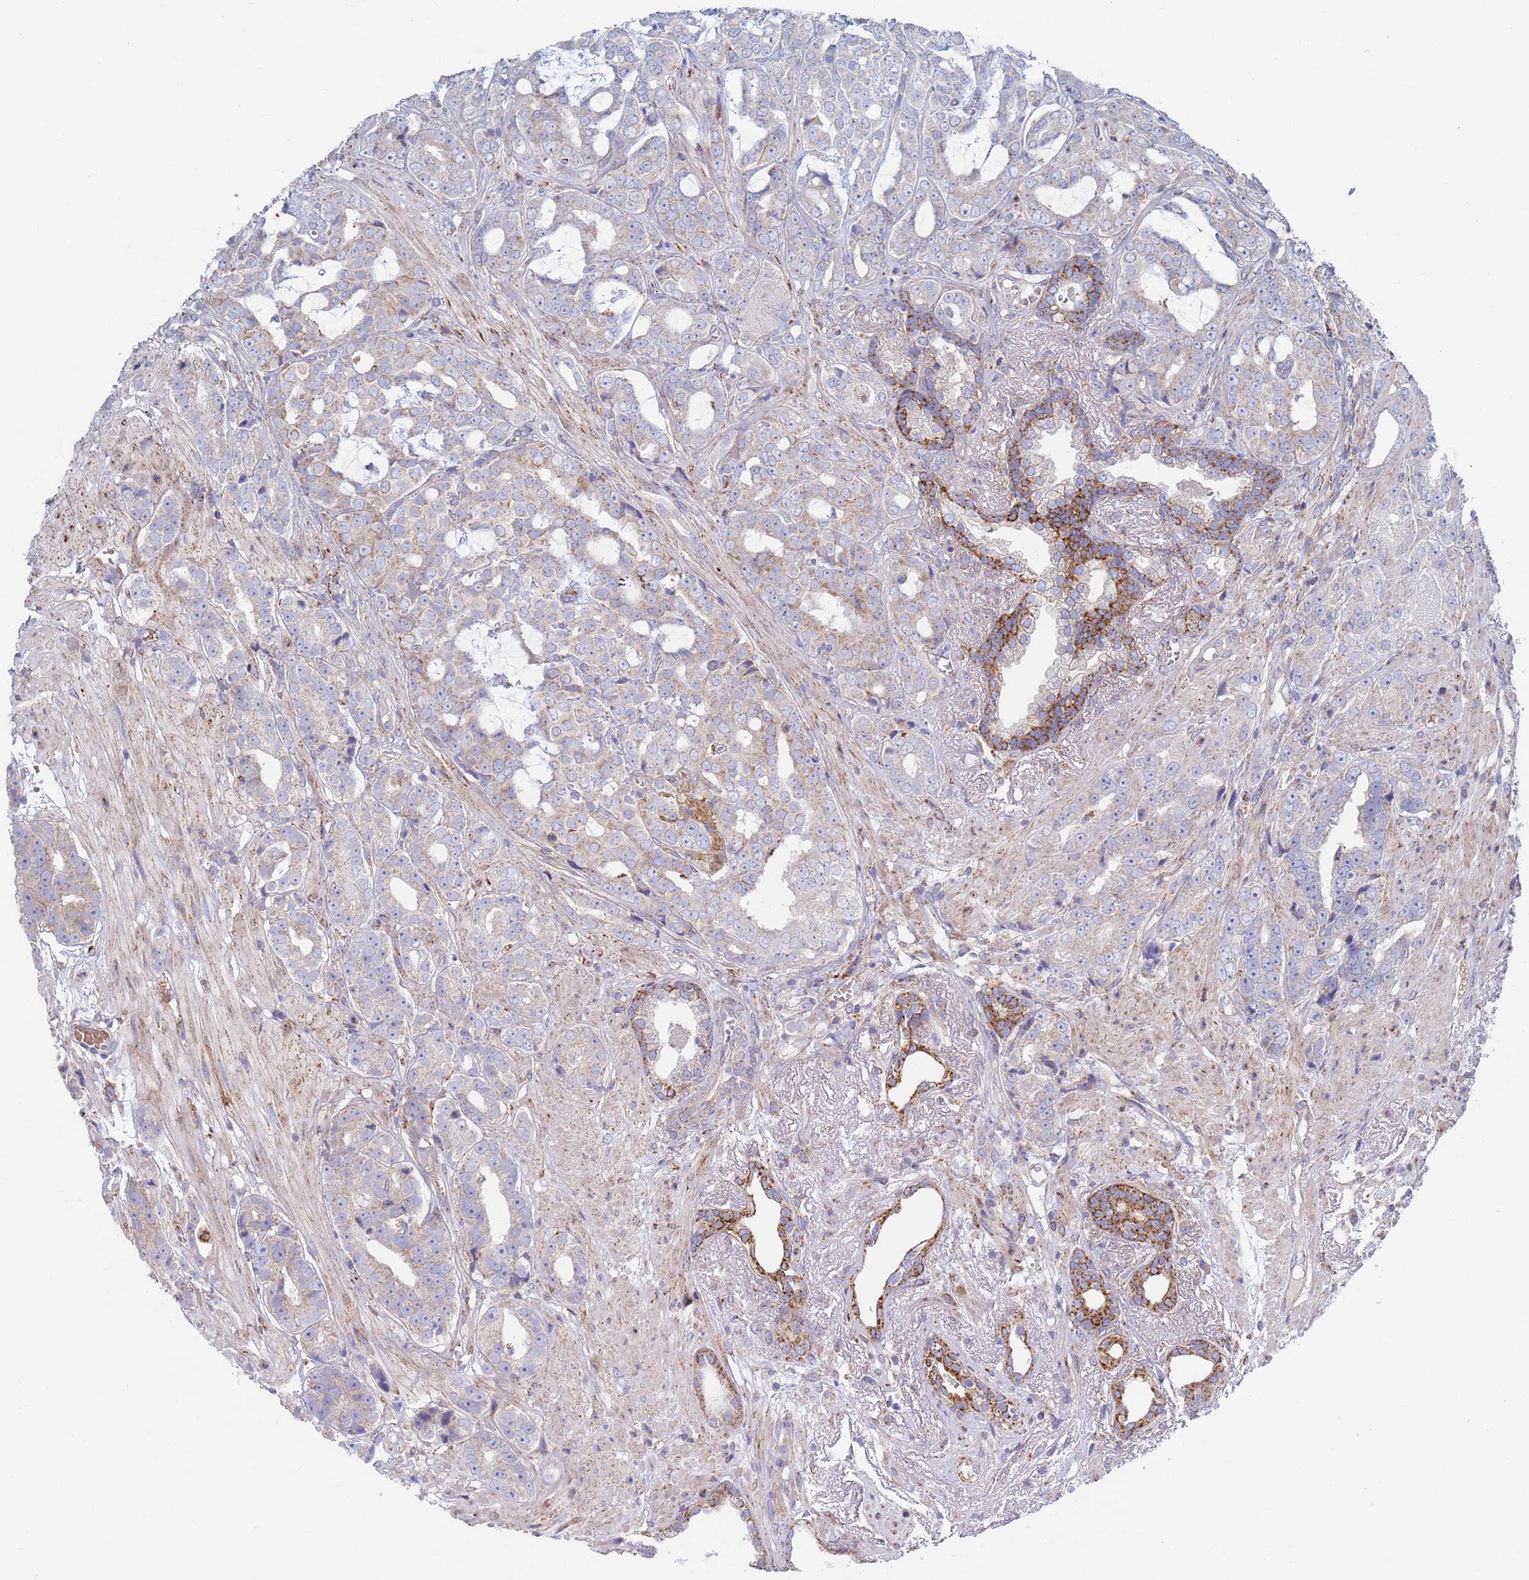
{"staining": {"intensity": "negative", "quantity": "none", "location": "none"}, "tissue": "prostate cancer", "cell_type": "Tumor cells", "image_type": "cancer", "snomed": [{"axis": "morphology", "description": "Adenocarcinoma, High grade"}, {"axis": "topography", "description": "Prostate"}], "caption": "An IHC photomicrograph of prostate high-grade adenocarcinoma is shown. There is no staining in tumor cells of prostate high-grade adenocarcinoma.", "gene": "CHCHD6", "patient": {"sex": "male", "age": 71}}